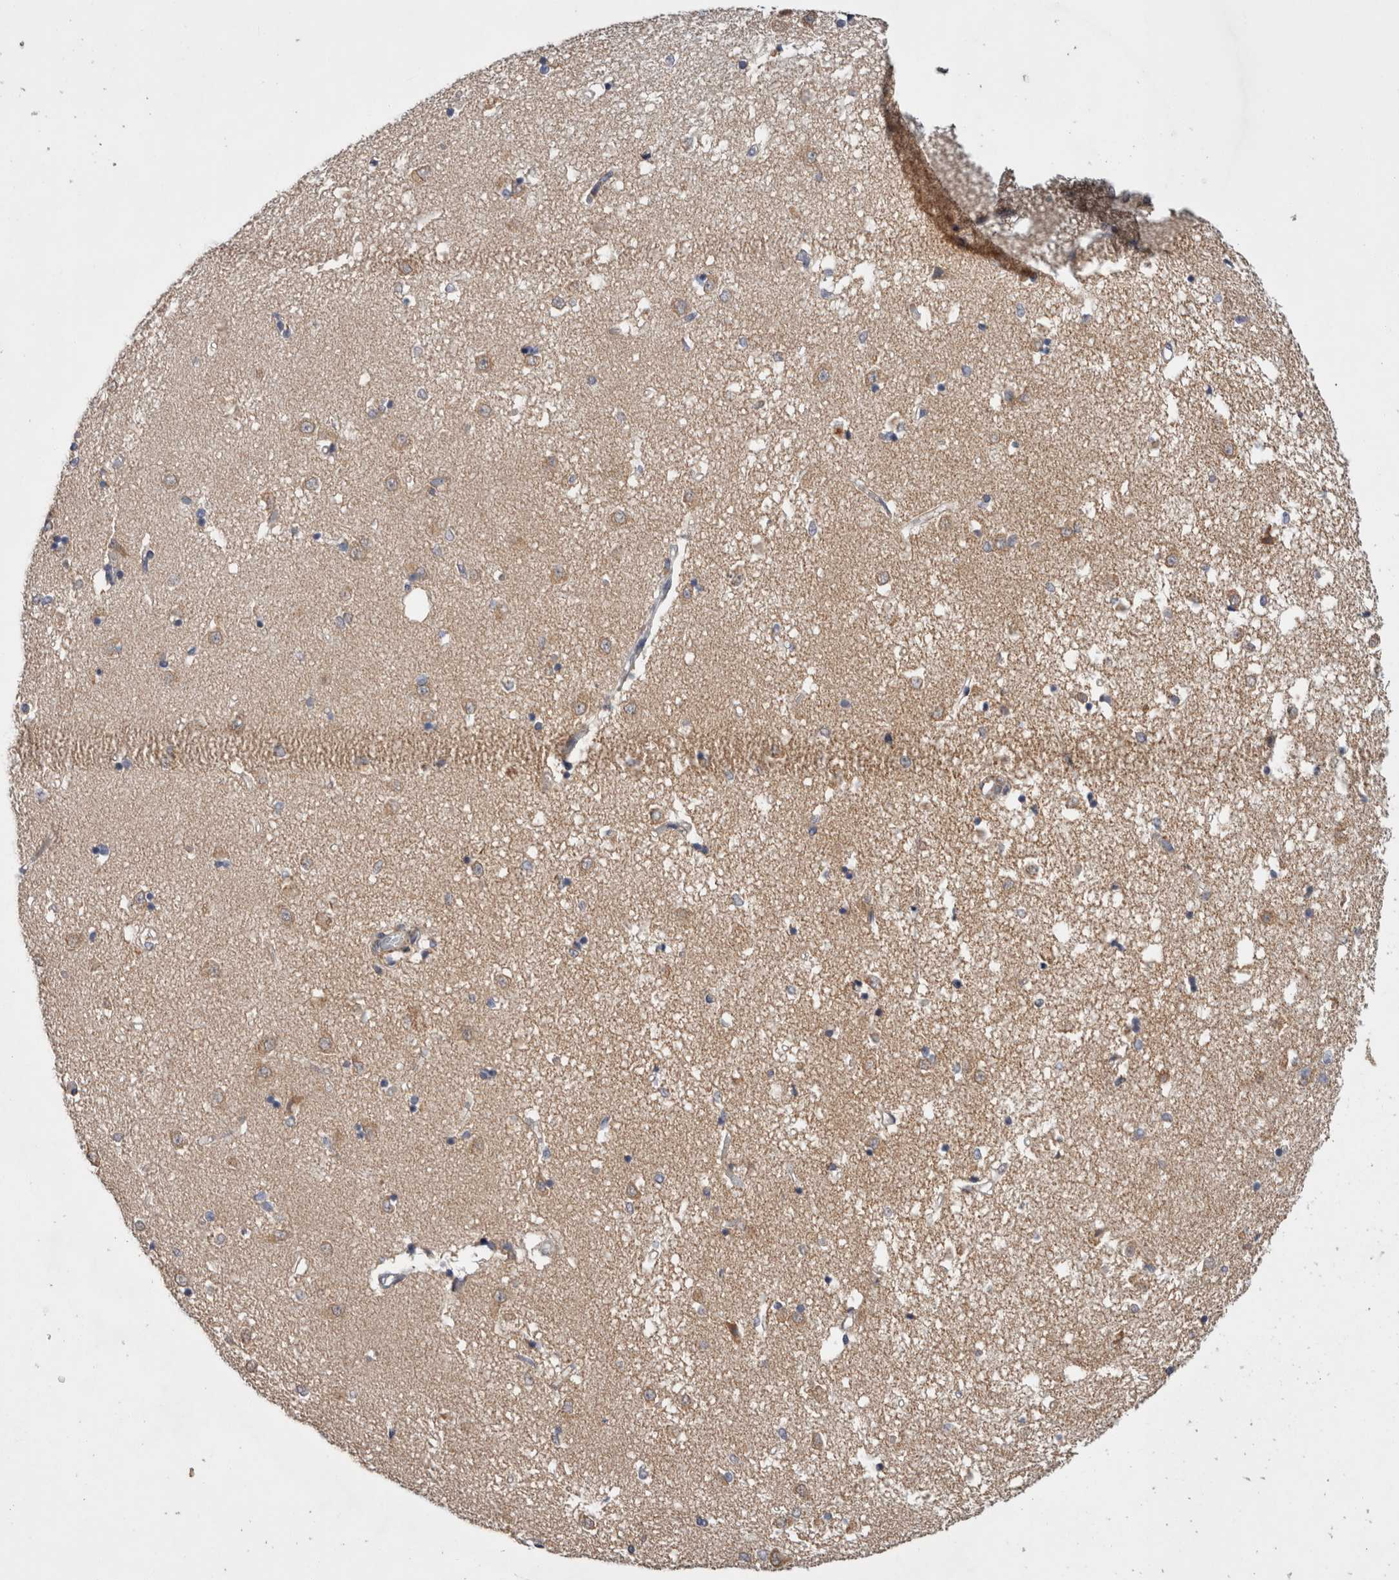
{"staining": {"intensity": "moderate", "quantity": "25%-75%", "location": "cytoplasmic/membranous"}, "tissue": "caudate", "cell_type": "Glial cells", "image_type": "normal", "snomed": [{"axis": "morphology", "description": "Normal tissue, NOS"}, {"axis": "topography", "description": "Lateral ventricle wall"}], "caption": "Moderate cytoplasmic/membranous staining for a protein is seen in approximately 25%-75% of glial cells of unremarkable caudate using immunohistochemistry.", "gene": "IARS2", "patient": {"sex": "male", "age": 45}}